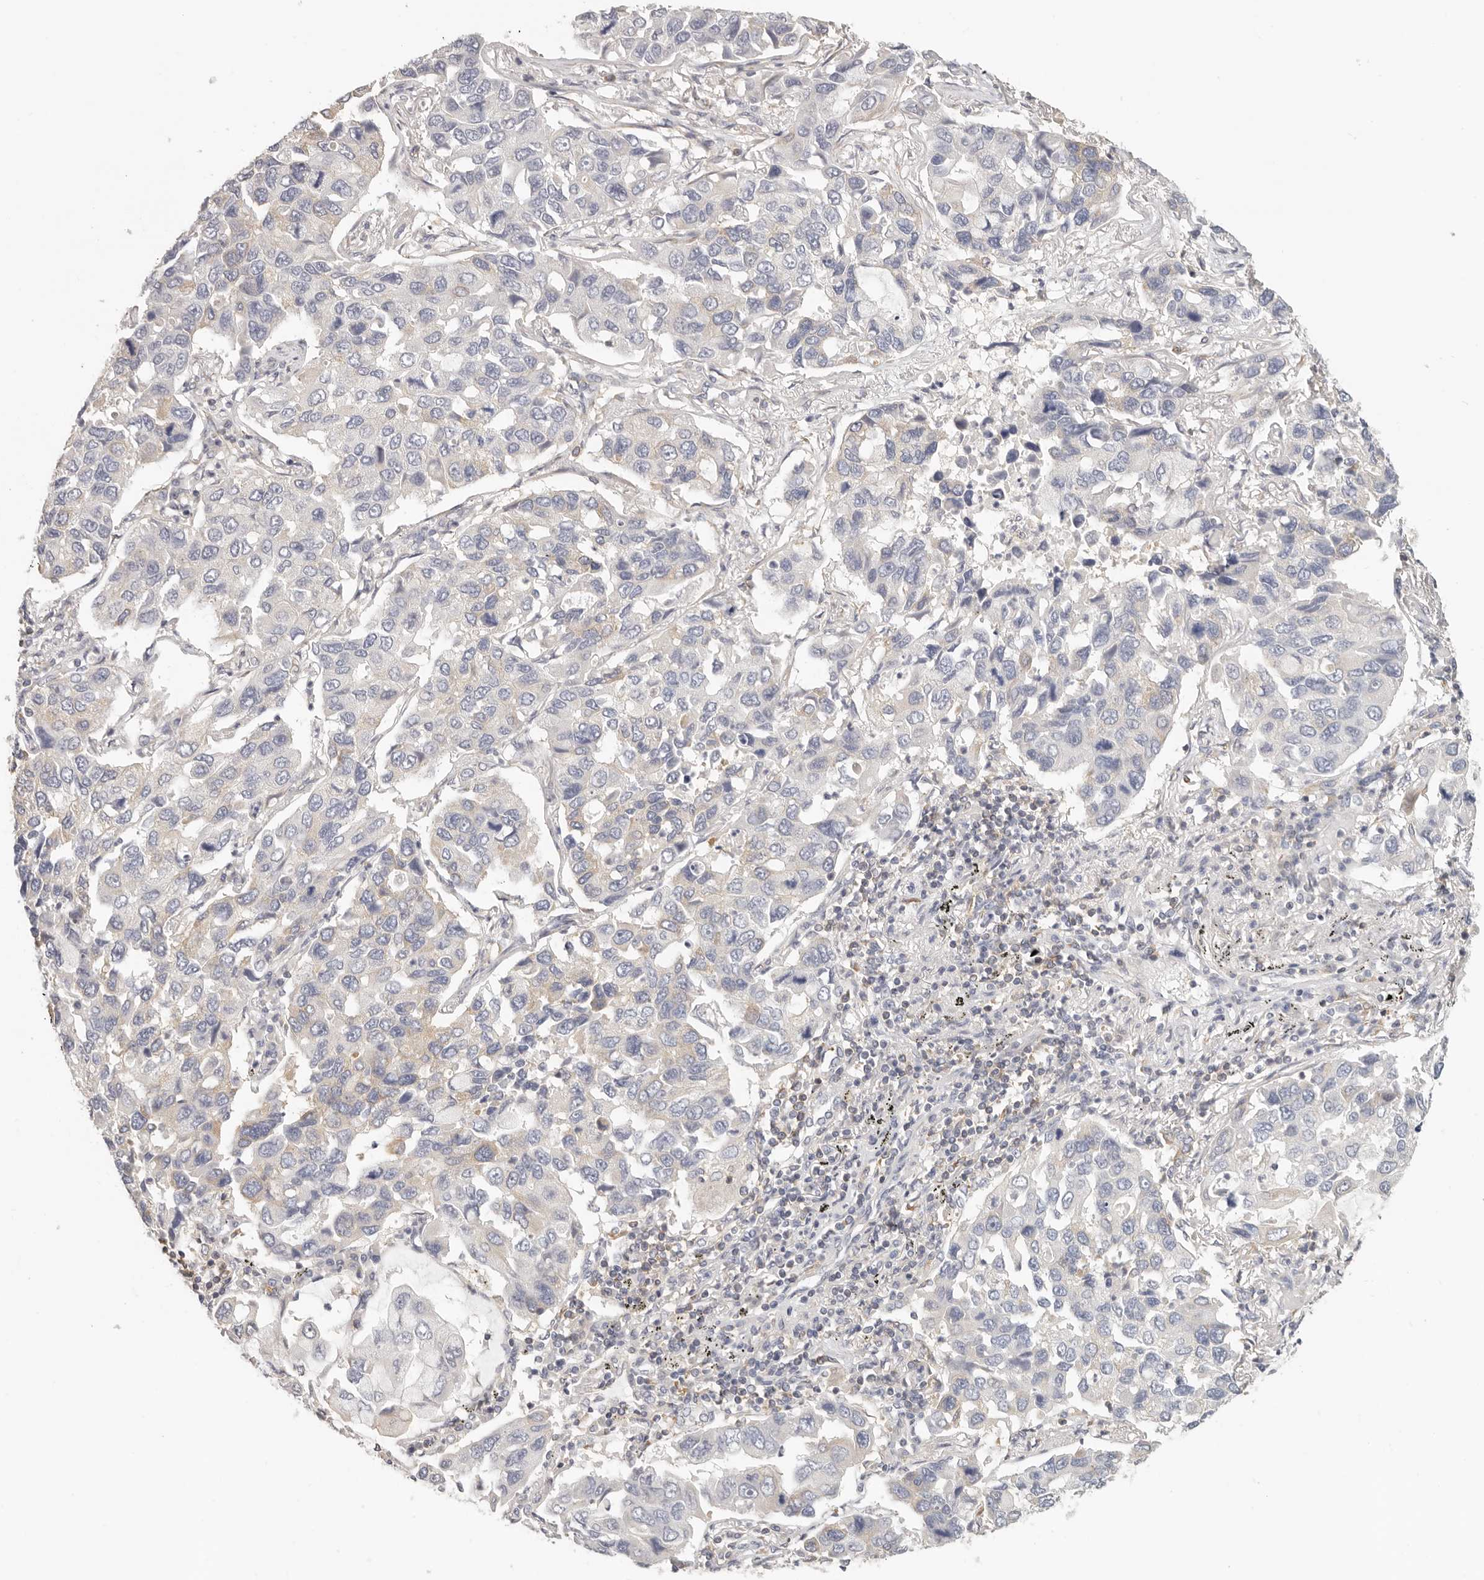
{"staining": {"intensity": "moderate", "quantity": "<25%", "location": "cytoplasmic/membranous"}, "tissue": "lung cancer", "cell_type": "Tumor cells", "image_type": "cancer", "snomed": [{"axis": "morphology", "description": "Adenocarcinoma, NOS"}, {"axis": "topography", "description": "Lung"}], "caption": "Moderate cytoplasmic/membranous expression is seen in about <25% of tumor cells in lung cancer. The protein is stained brown, and the nuclei are stained in blue (DAB IHC with brightfield microscopy, high magnification).", "gene": "ANXA9", "patient": {"sex": "male", "age": 64}}